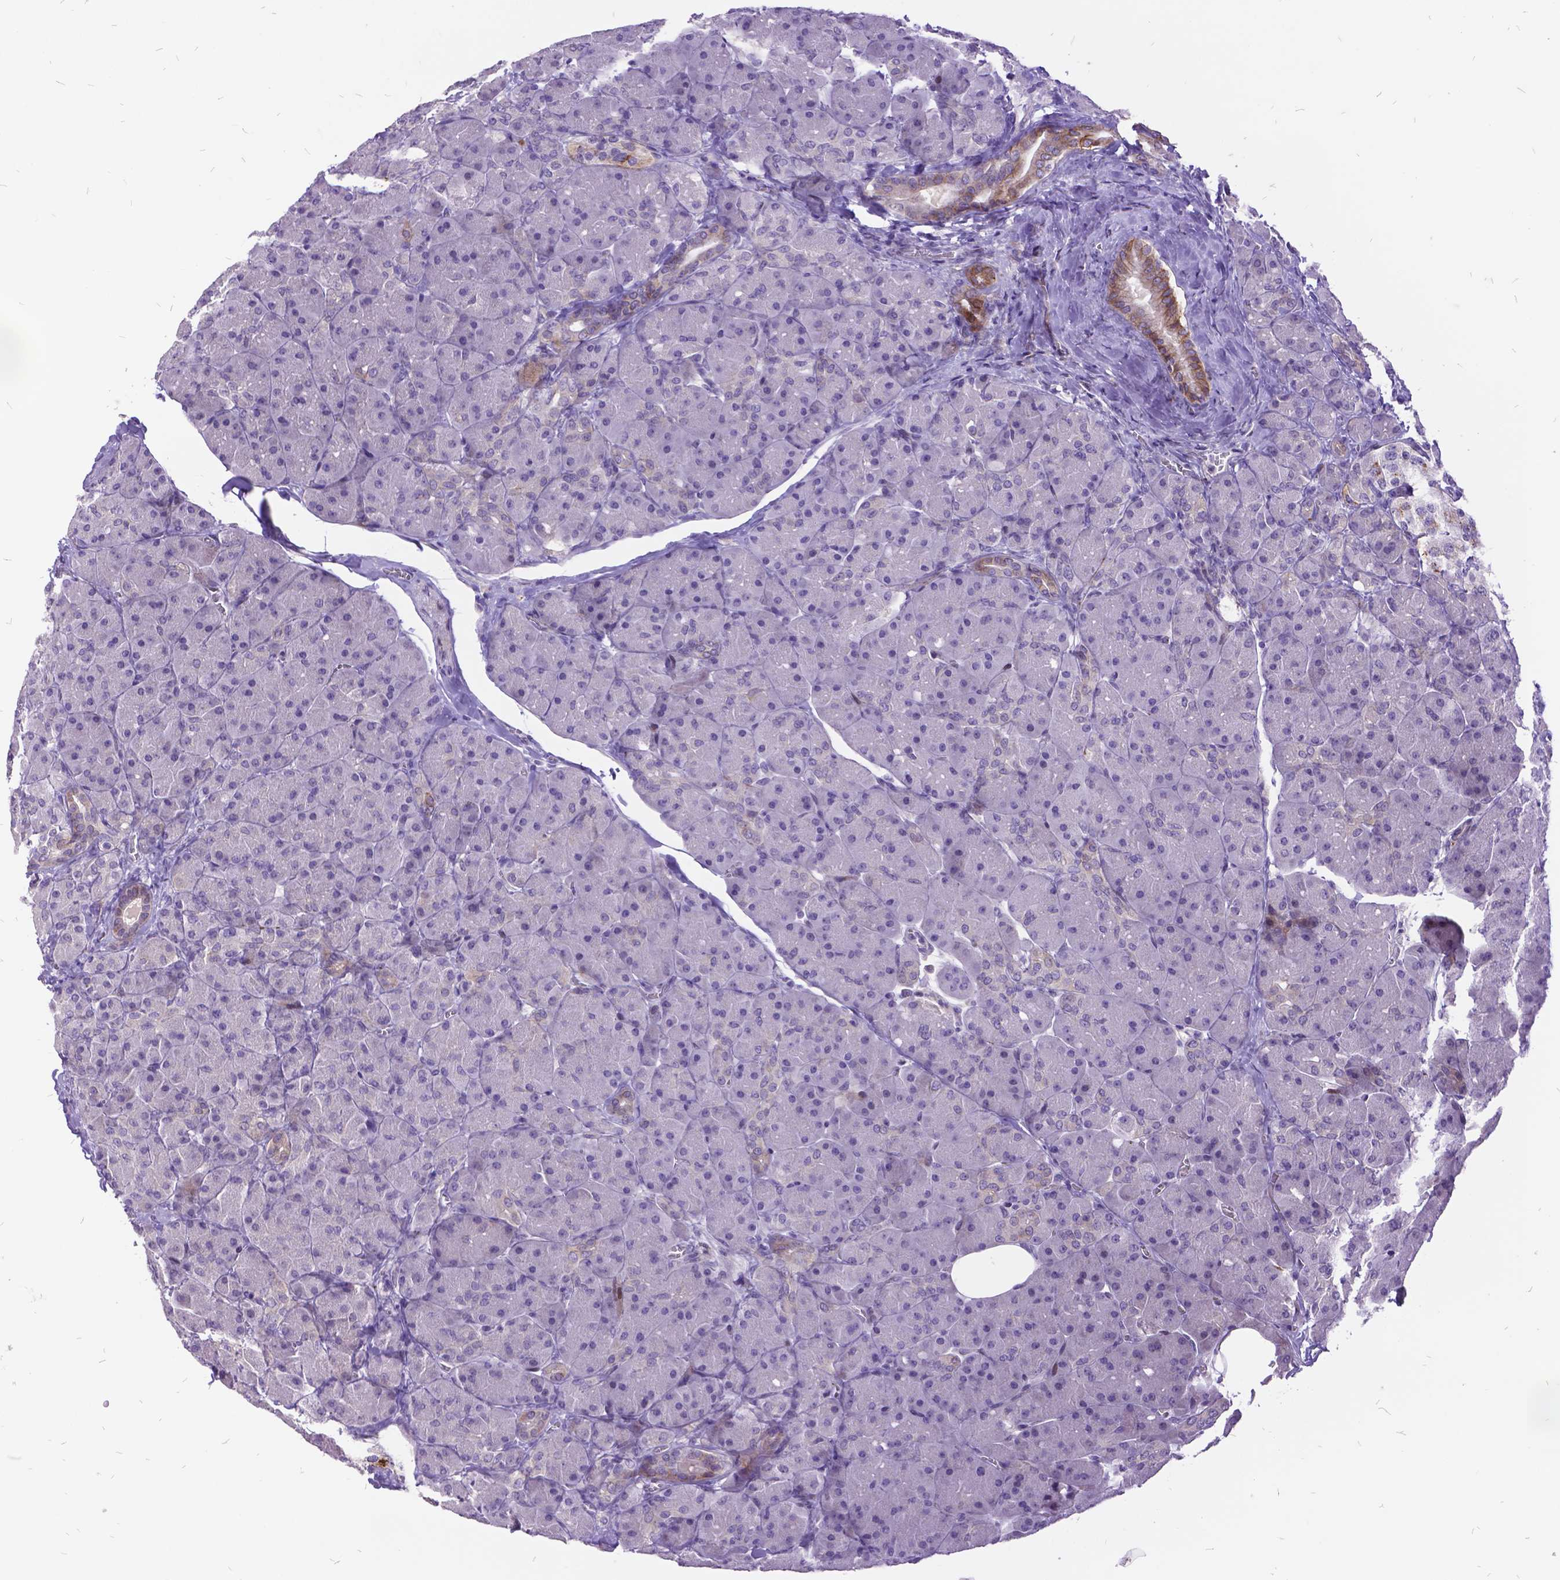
{"staining": {"intensity": "moderate", "quantity": "<25%", "location": "cytoplasmic/membranous"}, "tissue": "pancreas", "cell_type": "Exocrine glandular cells", "image_type": "normal", "snomed": [{"axis": "morphology", "description": "Normal tissue, NOS"}, {"axis": "topography", "description": "Pancreas"}], "caption": "This histopathology image exhibits normal pancreas stained with immunohistochemistry (IHC) to label a protein in brown. The cytoplasmic/membranous of exocrine glandular cells show moderate positivity for the protein. Nuclei are counter-stained blue.", "gene": "ITGB6", "patient": {"sex": "male", "age": 55}}